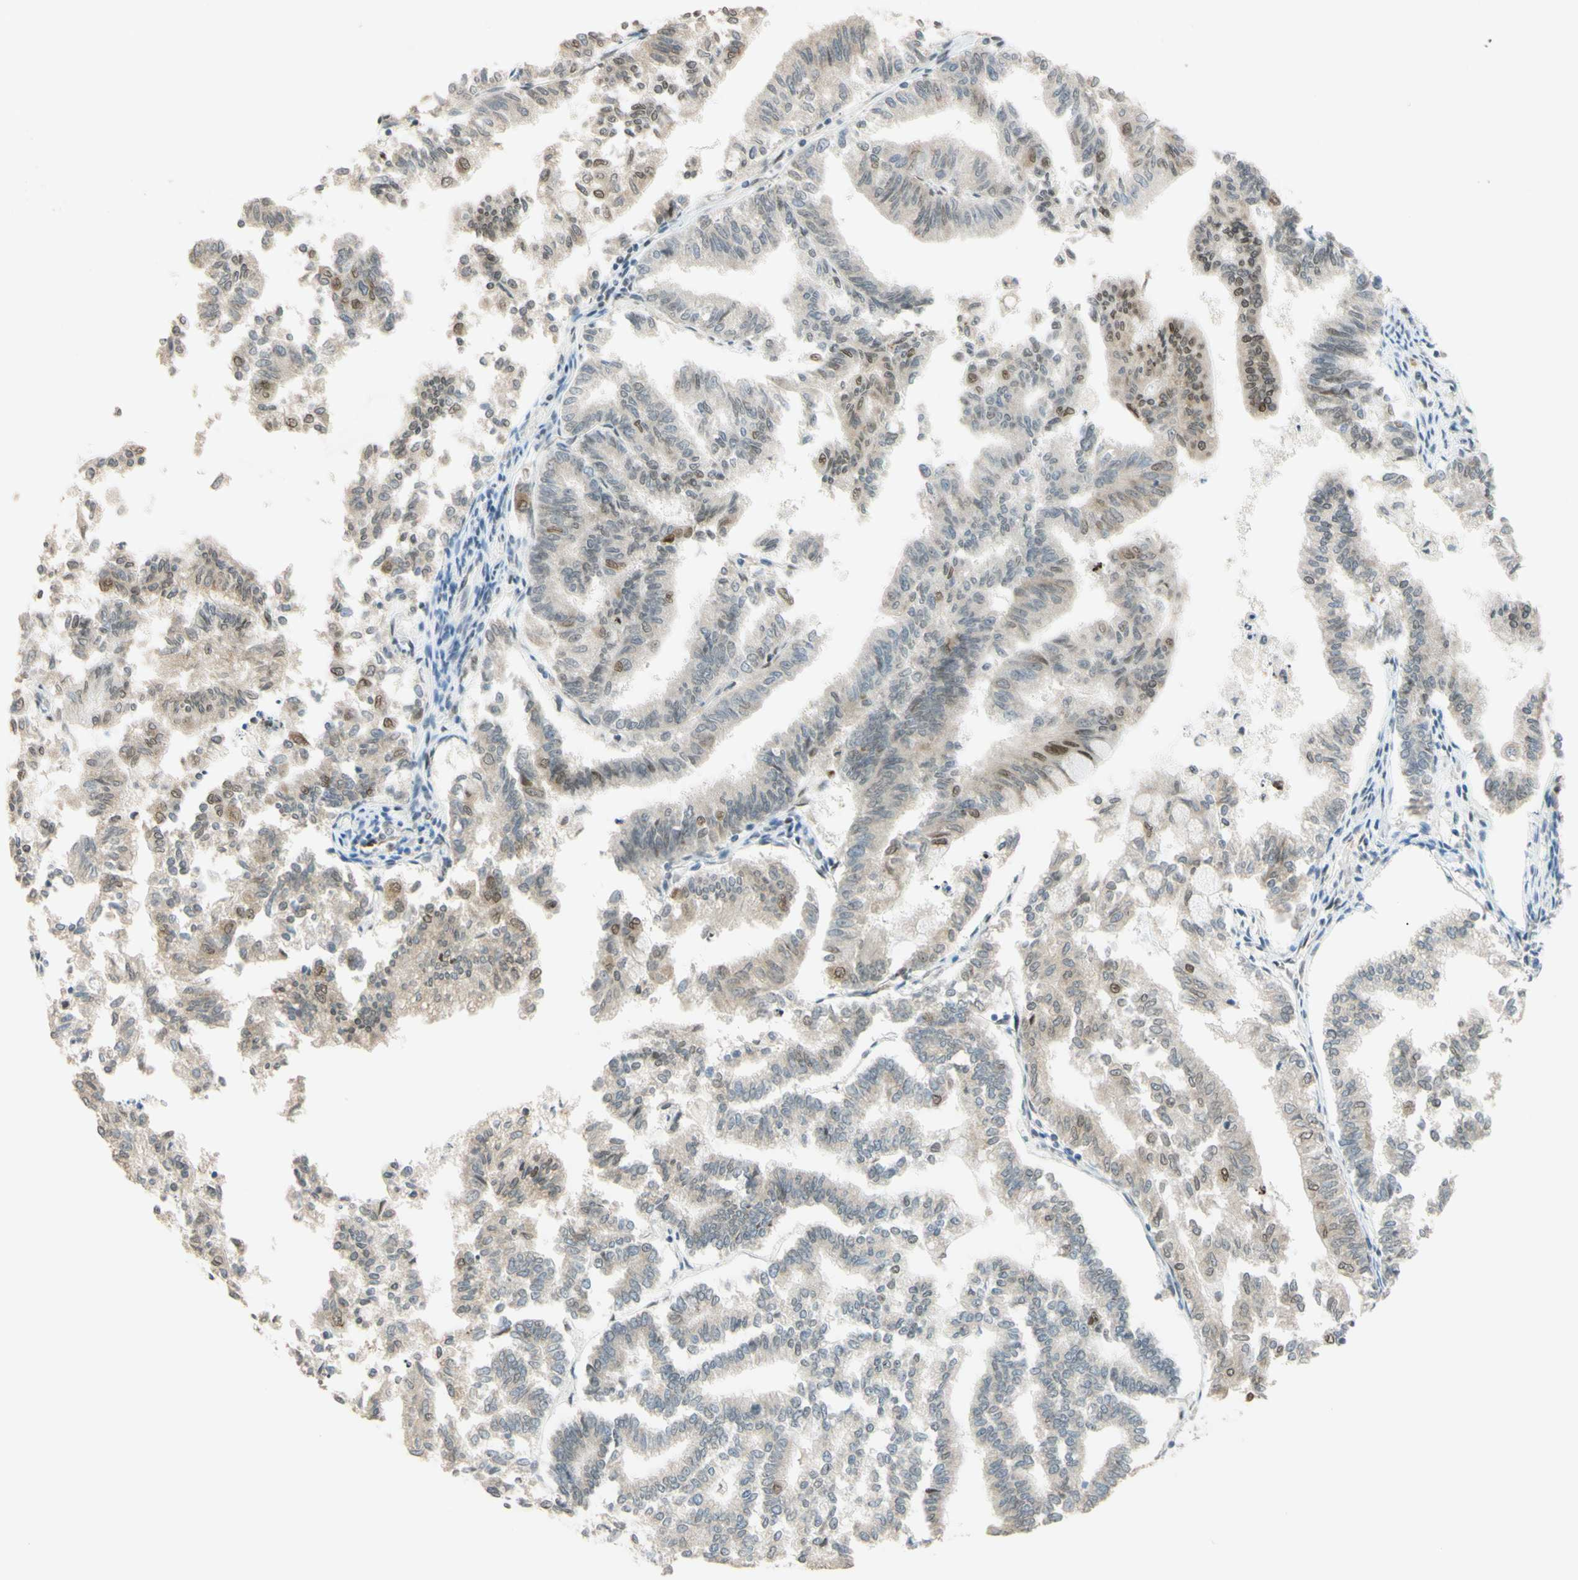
{"staining": {"intensity": "weak", "quantity": "<25%", "location": "nuclear"}, "tissue": "endometrial cancer", "cell_type": "Tumor cells", "image_type": "cancer", "snomed": [{"axis": "morphology", "description": "Necrosis, NOS"}, {"axis": "morphology", "description": "Adenocarcinoma, NOS"}, {"axis": "topography", "description": "Endometrium"}], "caption": "Tumor cells are negative for brown protein staining in endometrial cancer (adenocarcinoma).", "gene": "POLB", "patient": {"sex": "female", "age": 79}}